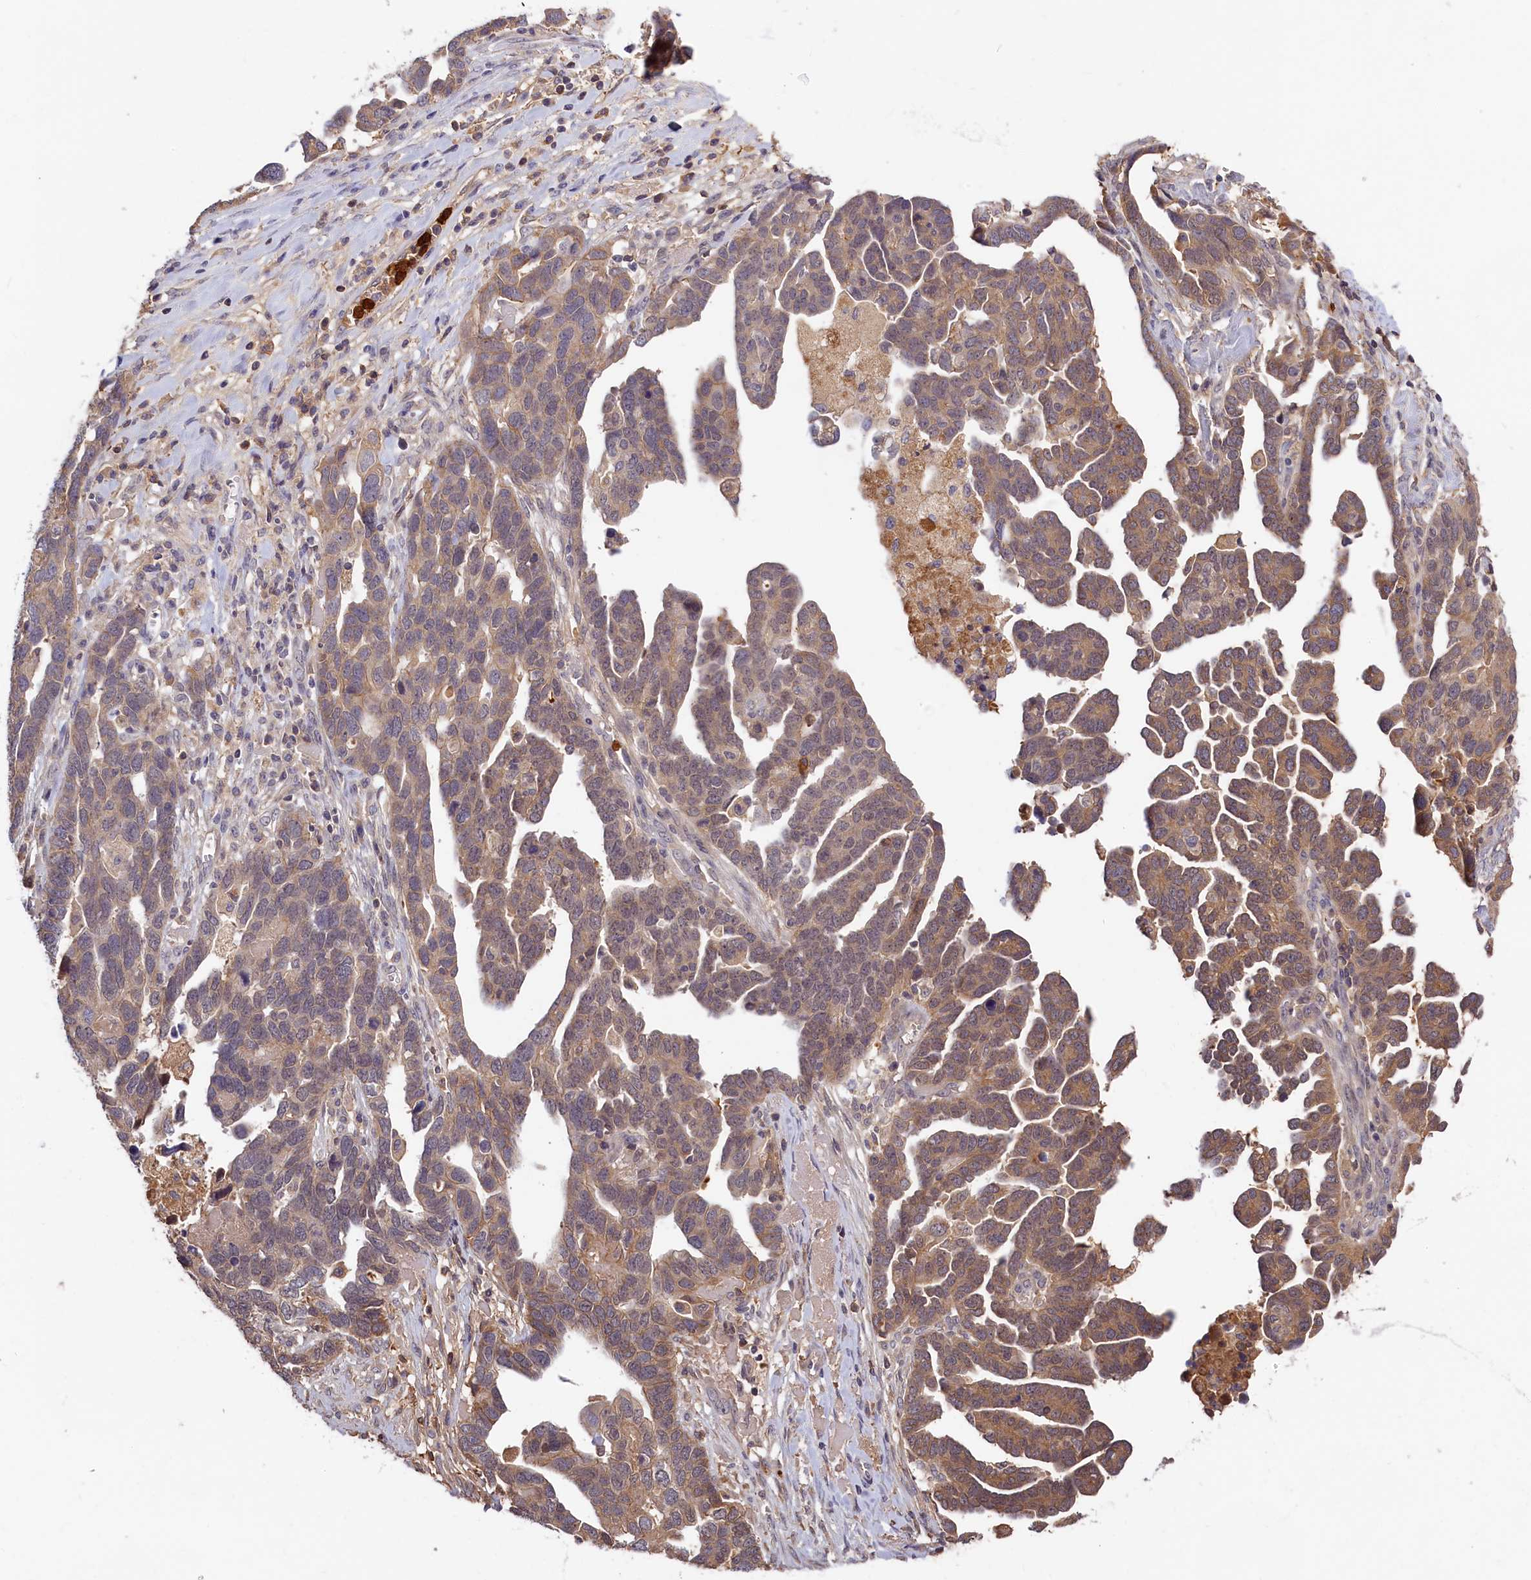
{"staining": {"intensity": "moderate", "quantity": ">75%", "location": "cytoplasmic/membranous"}, "tissue": "ovarian cancer", "cell_type": "Tumor cells", "image_type": "cancer", "snomed": [{"axis": "morphology", "description": "Cystadenocarcinoma, serous, NOS"}, {"axis": "topography", "description": "Ovary"}], "caption": "IHC (DAB) staining of ovarian serous cystadenocarcinoma shows moderate cytoplasmic/membranous protein expression in about >75% of tumor cells.", "gene": "ADGRD1", "patient": {"sex": "female", "age": 54}}